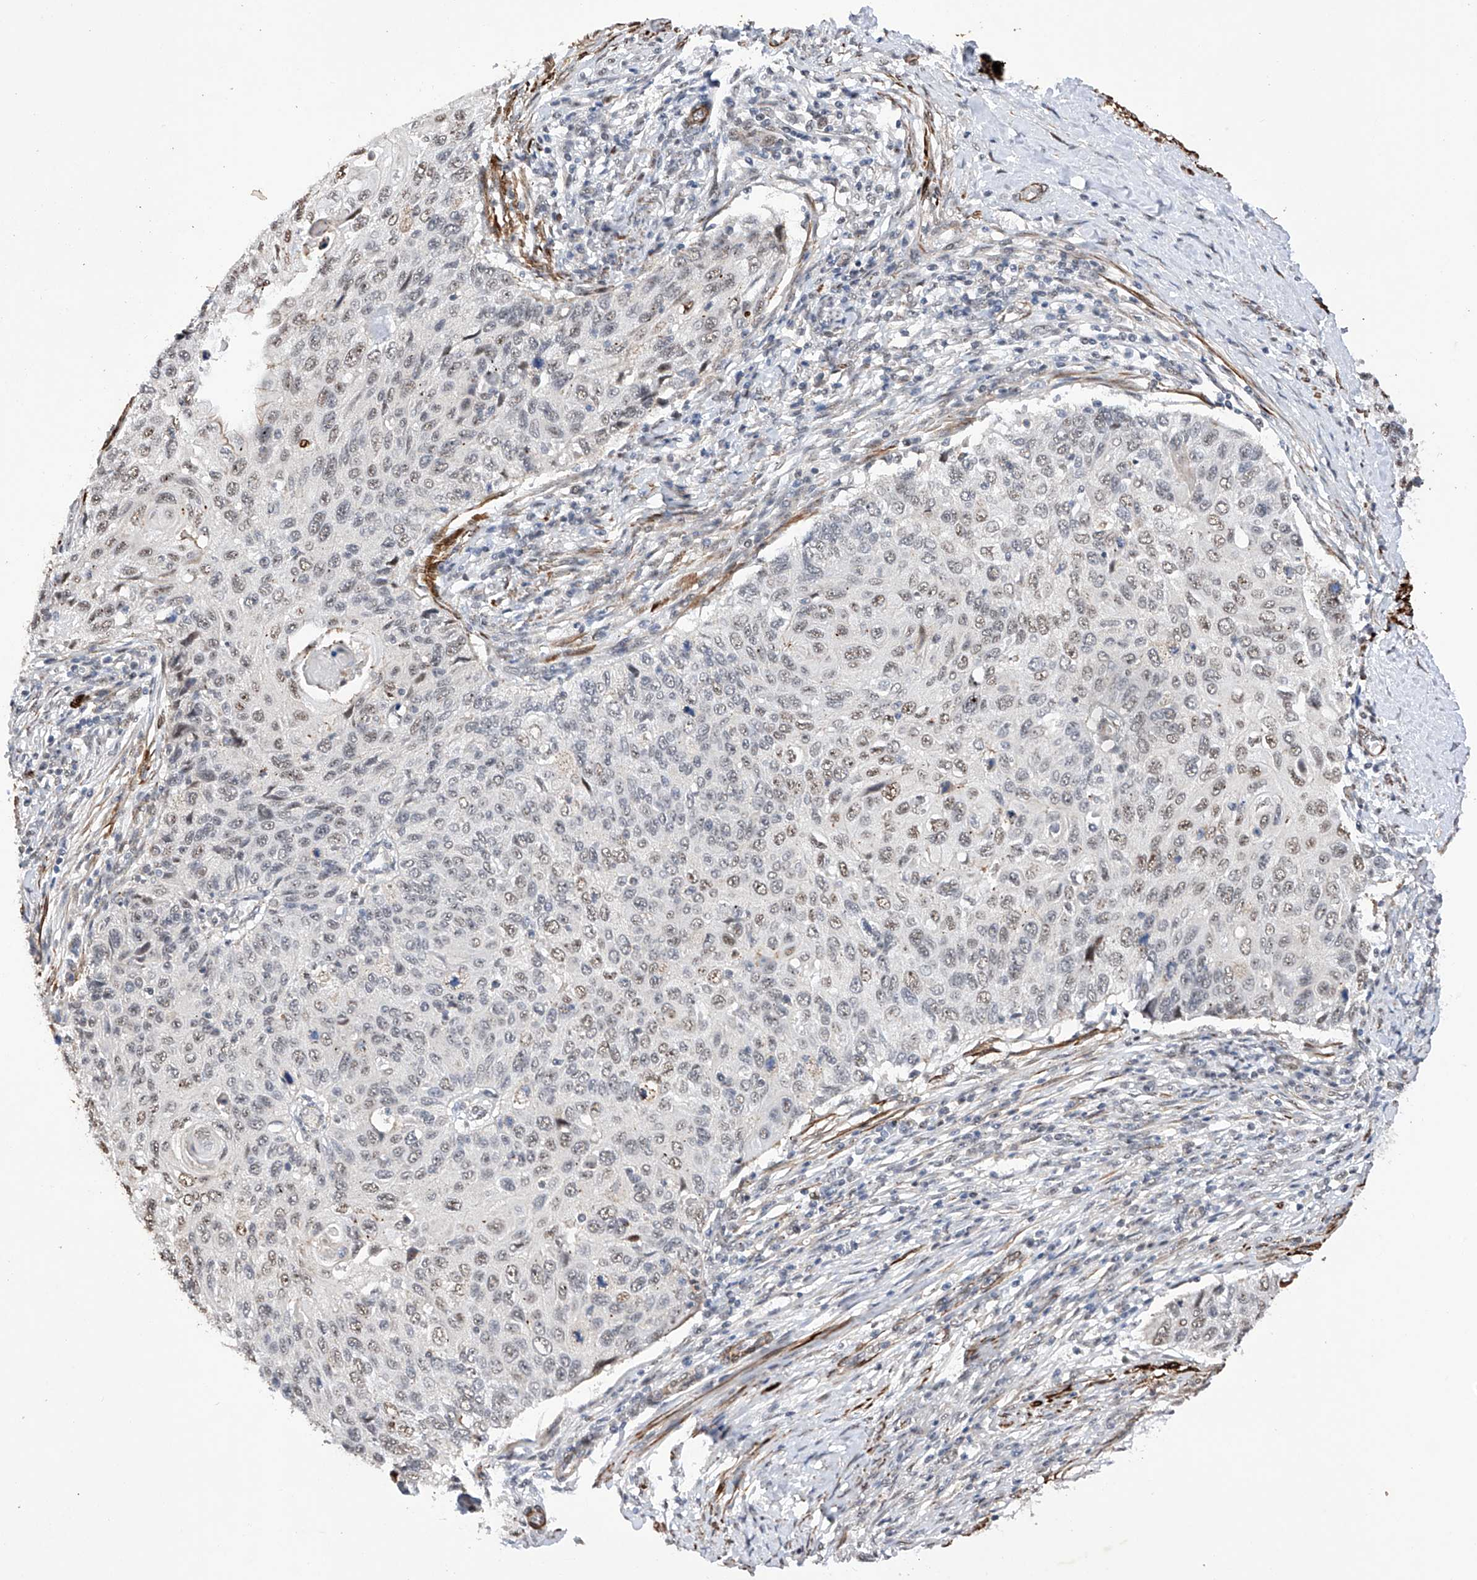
{"staining": {"intensity": "moderate", "quantity": "25%-75%", "location": "nuclear"}, "tissue": "cervical cancer", "cell_type": "Tumor cells", "image_type": "cancer", "snomed": [{"axis": "morphology", "description": "Squamous cell carcinoma, NOS"}, {"axis": "topography", "description": "Cervix"}], "caption": "This is a photomicrograph of immunohistochemistry staining of cervical squamous cell carcinoma, which shows moderate staining in the nuclear of tumor cells.", "gene": "NFATC4", "patient": {"sex": "female", "age": 70}}